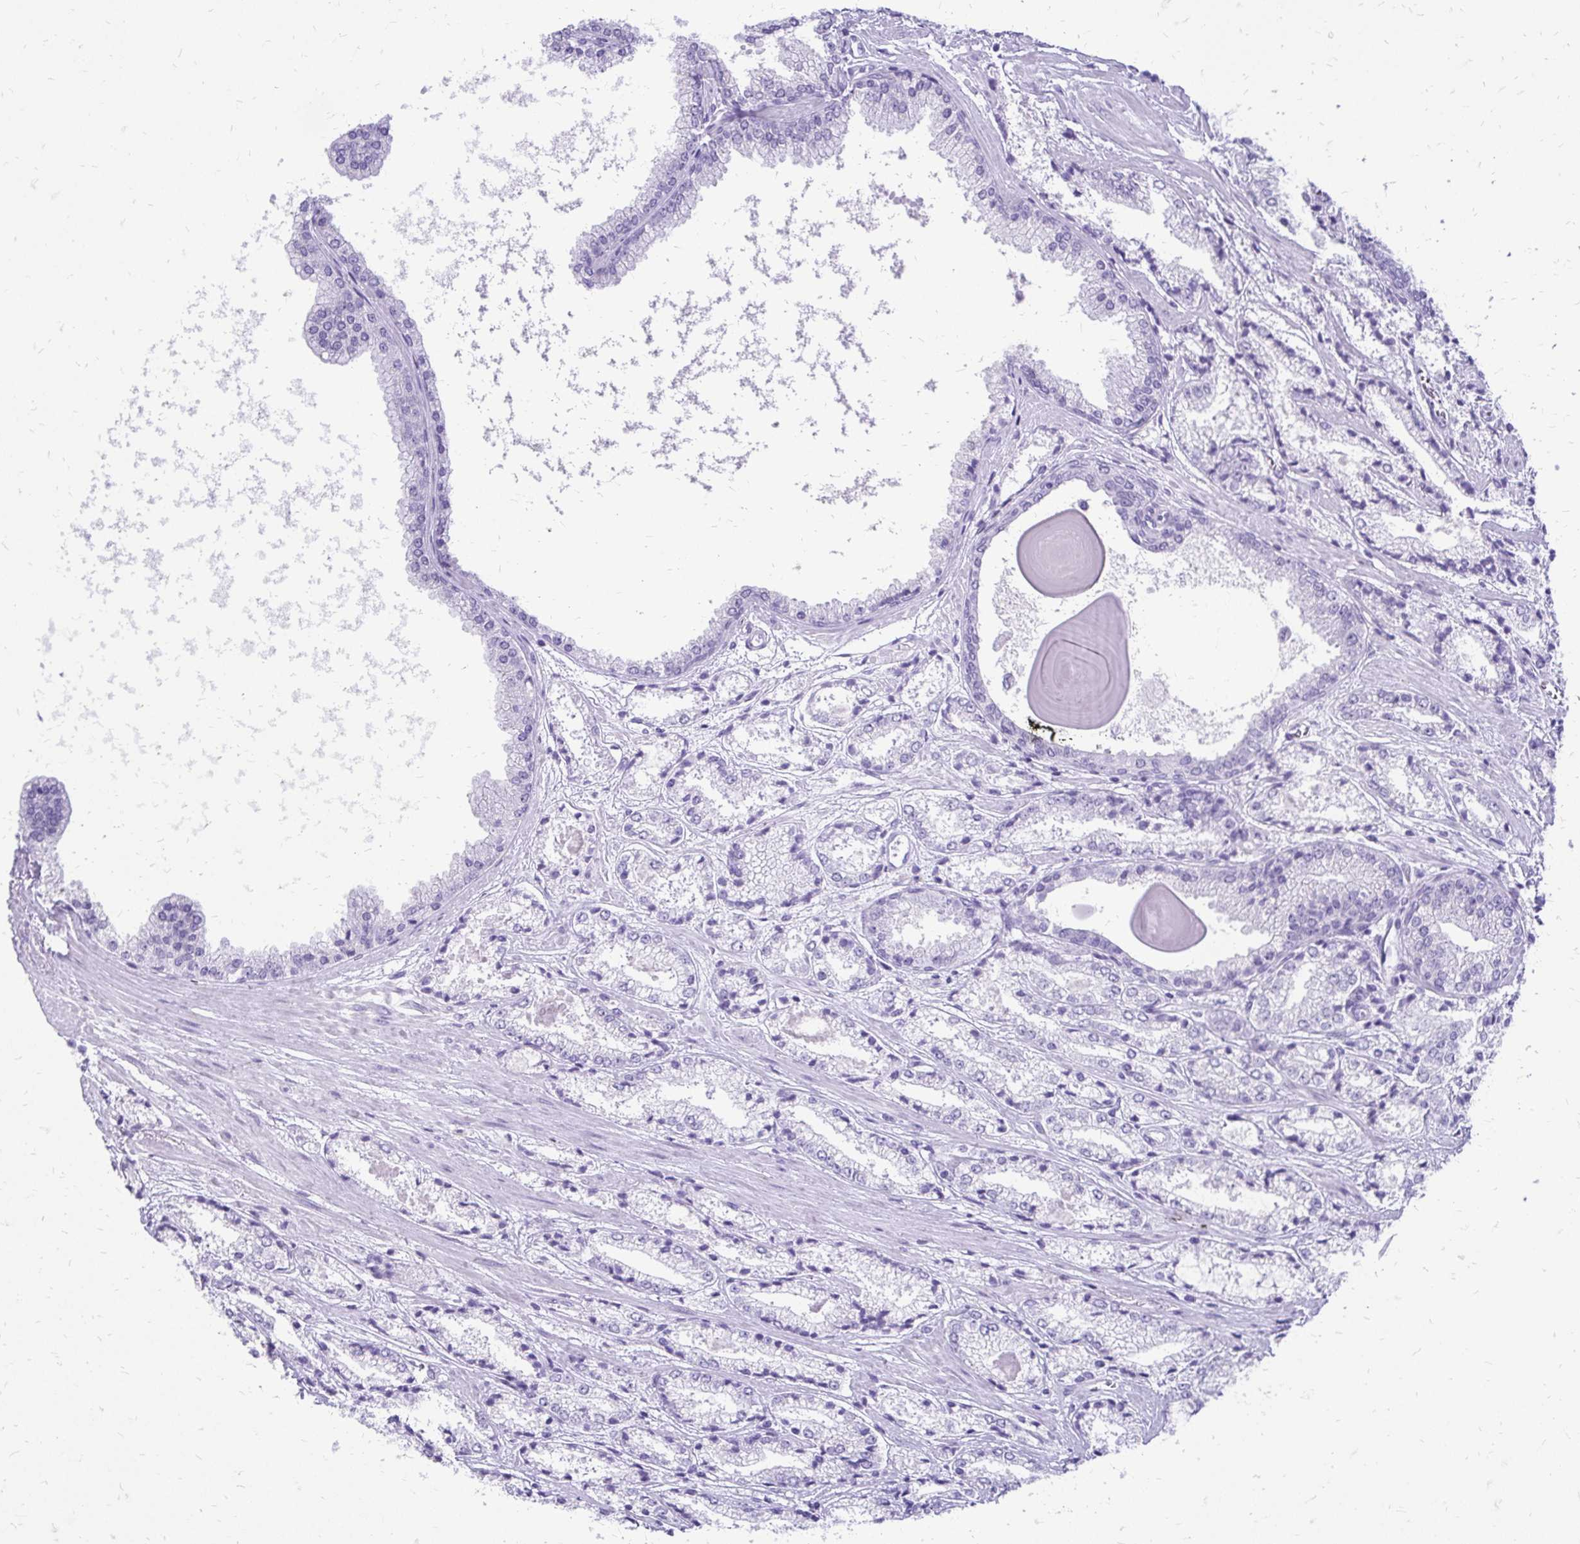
{"staining": {"intensity": "negative", "quantity": "none", "location": "none"}, "tissue": "prostate cancer", "cell_type": "Tumor cells", "image_type": "cancer", "snomed": [{"axis": "morphology", "description": "Adenocarcinoma, High grade"}, {"axis": "topography", "description": "Prostate"}], "caption": "Image shows no protein staining in tumor cells of prostate cancer tissue.", "gene": "SLC32A1", "patient": {"sex": "male", "age": 64}}